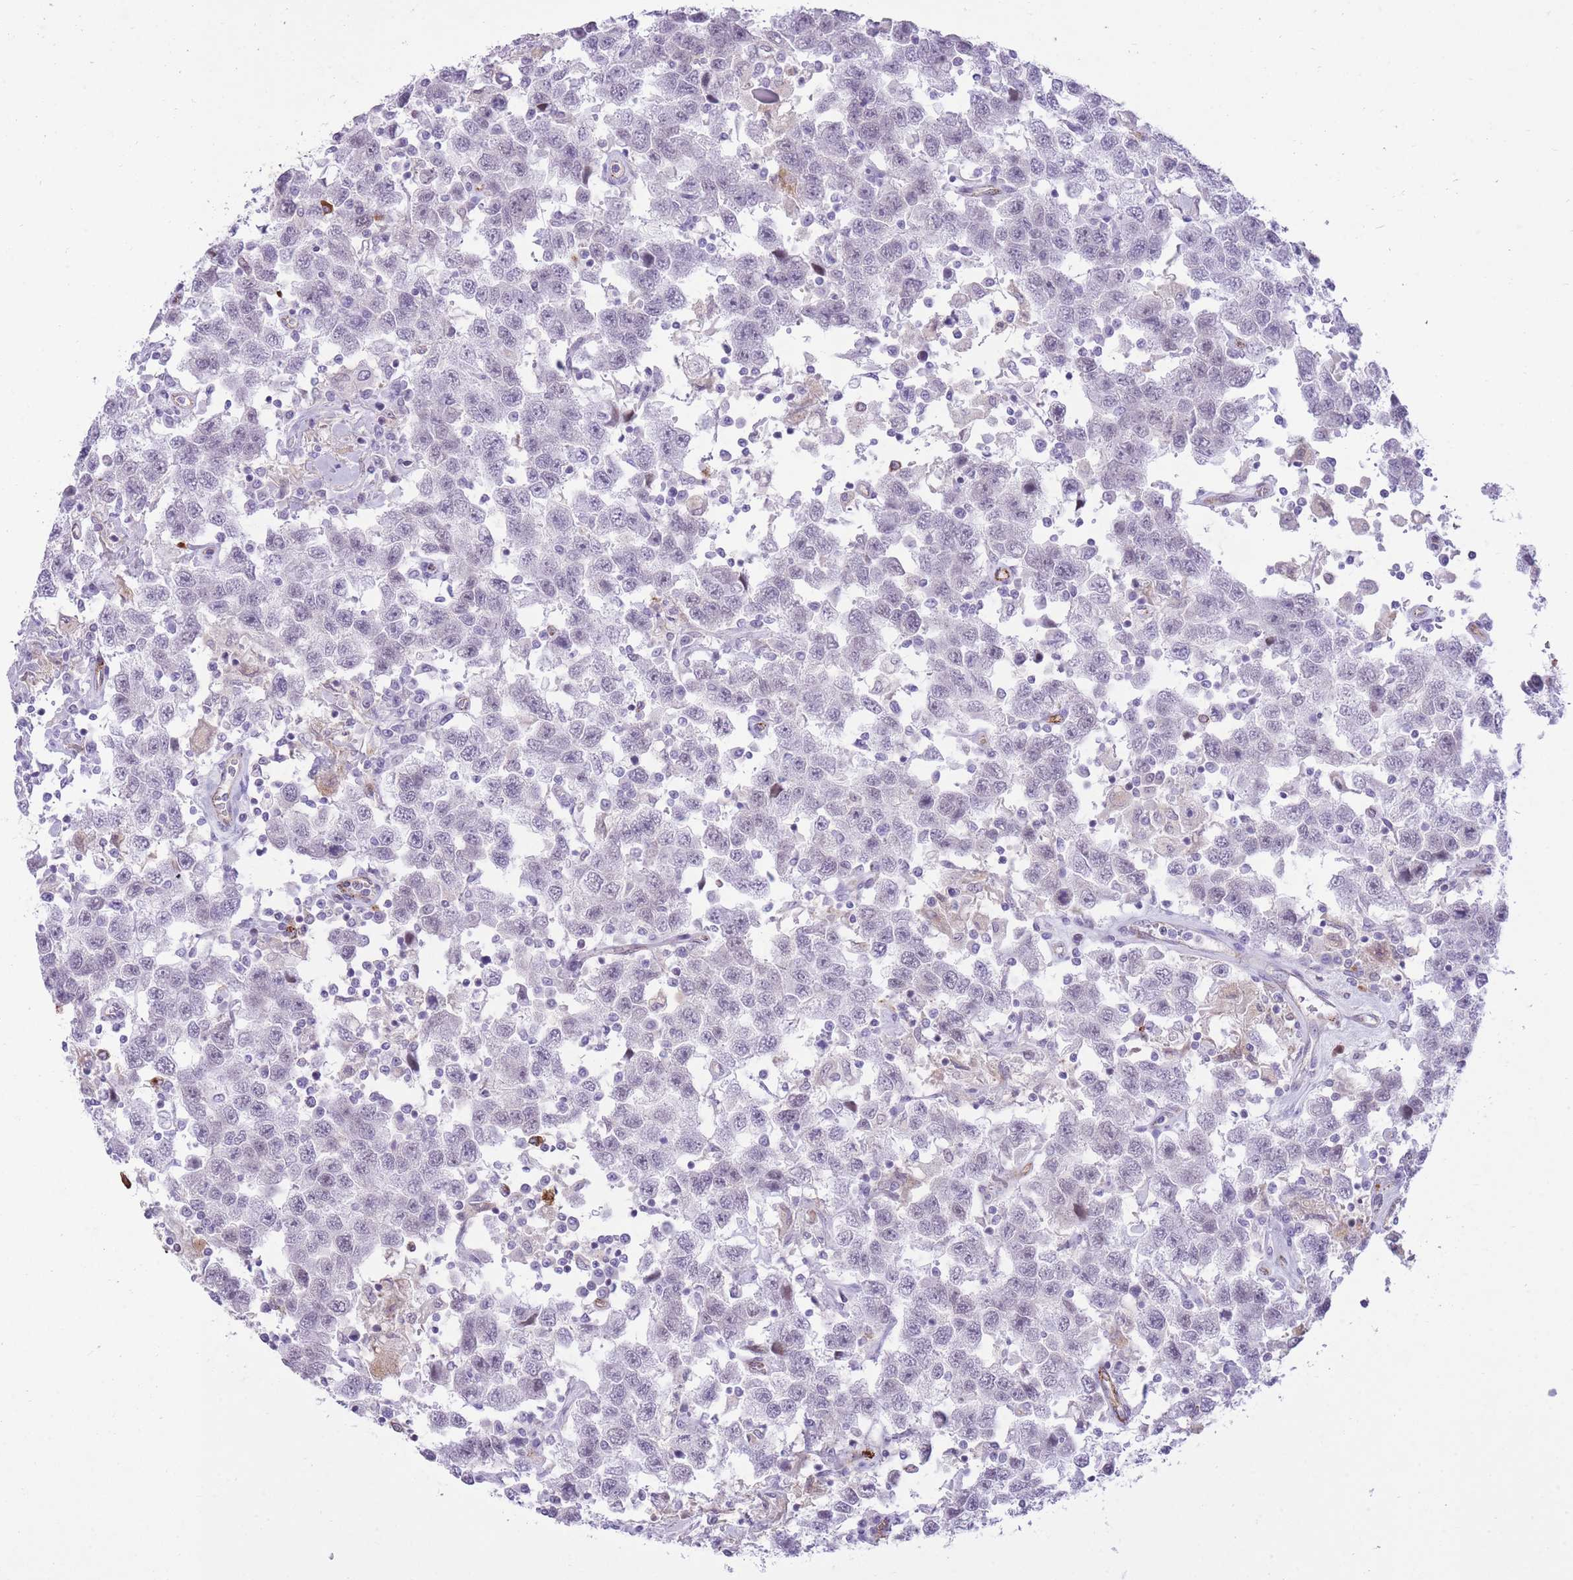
{"staining": {"intensity": "negative", "quantity": "none", "location": "none"}, "tissue": "testis cancer", "cell_type": "Tumor cells", "image_type": "cancer", "snomed": [{"axis": "morphology", "description": "Seminoma, NOS"}, {"axis": "topography", "description": "Testis"}], "caption": "The IHC image has no significant expression in tumor cells of seminoma (testis) tissue.", "gene": "MEIS3", "patient": {"sex": "male", "age": 41}}